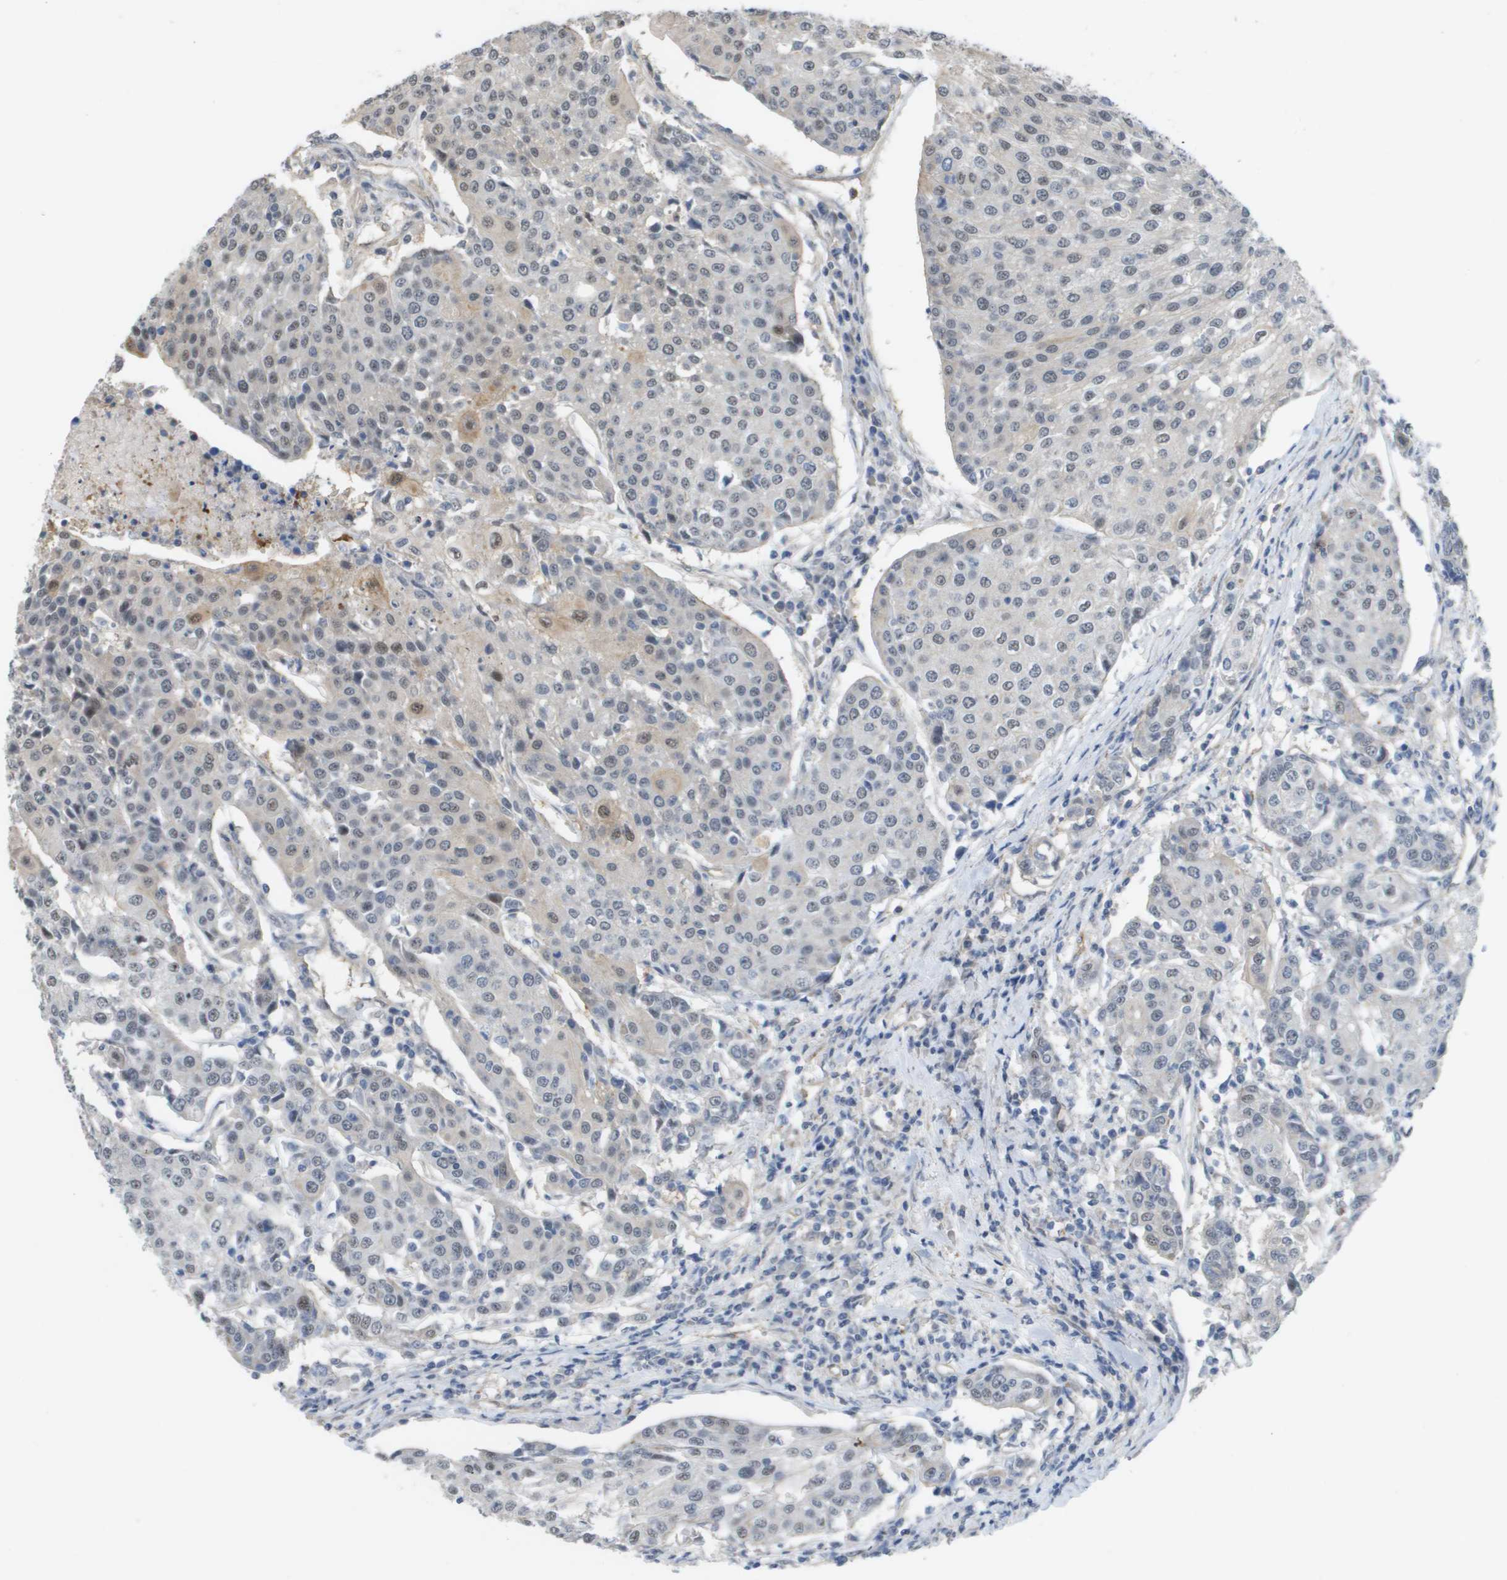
{"staining": {"intensity": "negative", "quantity": "none", "location": "none"}, "tissue": "urothelial cancer", "cell_type": "Tumor cells", "image_type": "cancer", "snomed": [{"axis": "morphology", "description": "Urothelial carcinoma, High grade"}, {"axis": "topography", "description": "Urinary bladder"}], "caption": "Protein analysis of urothelial carcinoma (high-grade) reveals no significant expression in tumor cells.", "gene": "RNF112", "patient": {"sex": "female", "age": 85}}